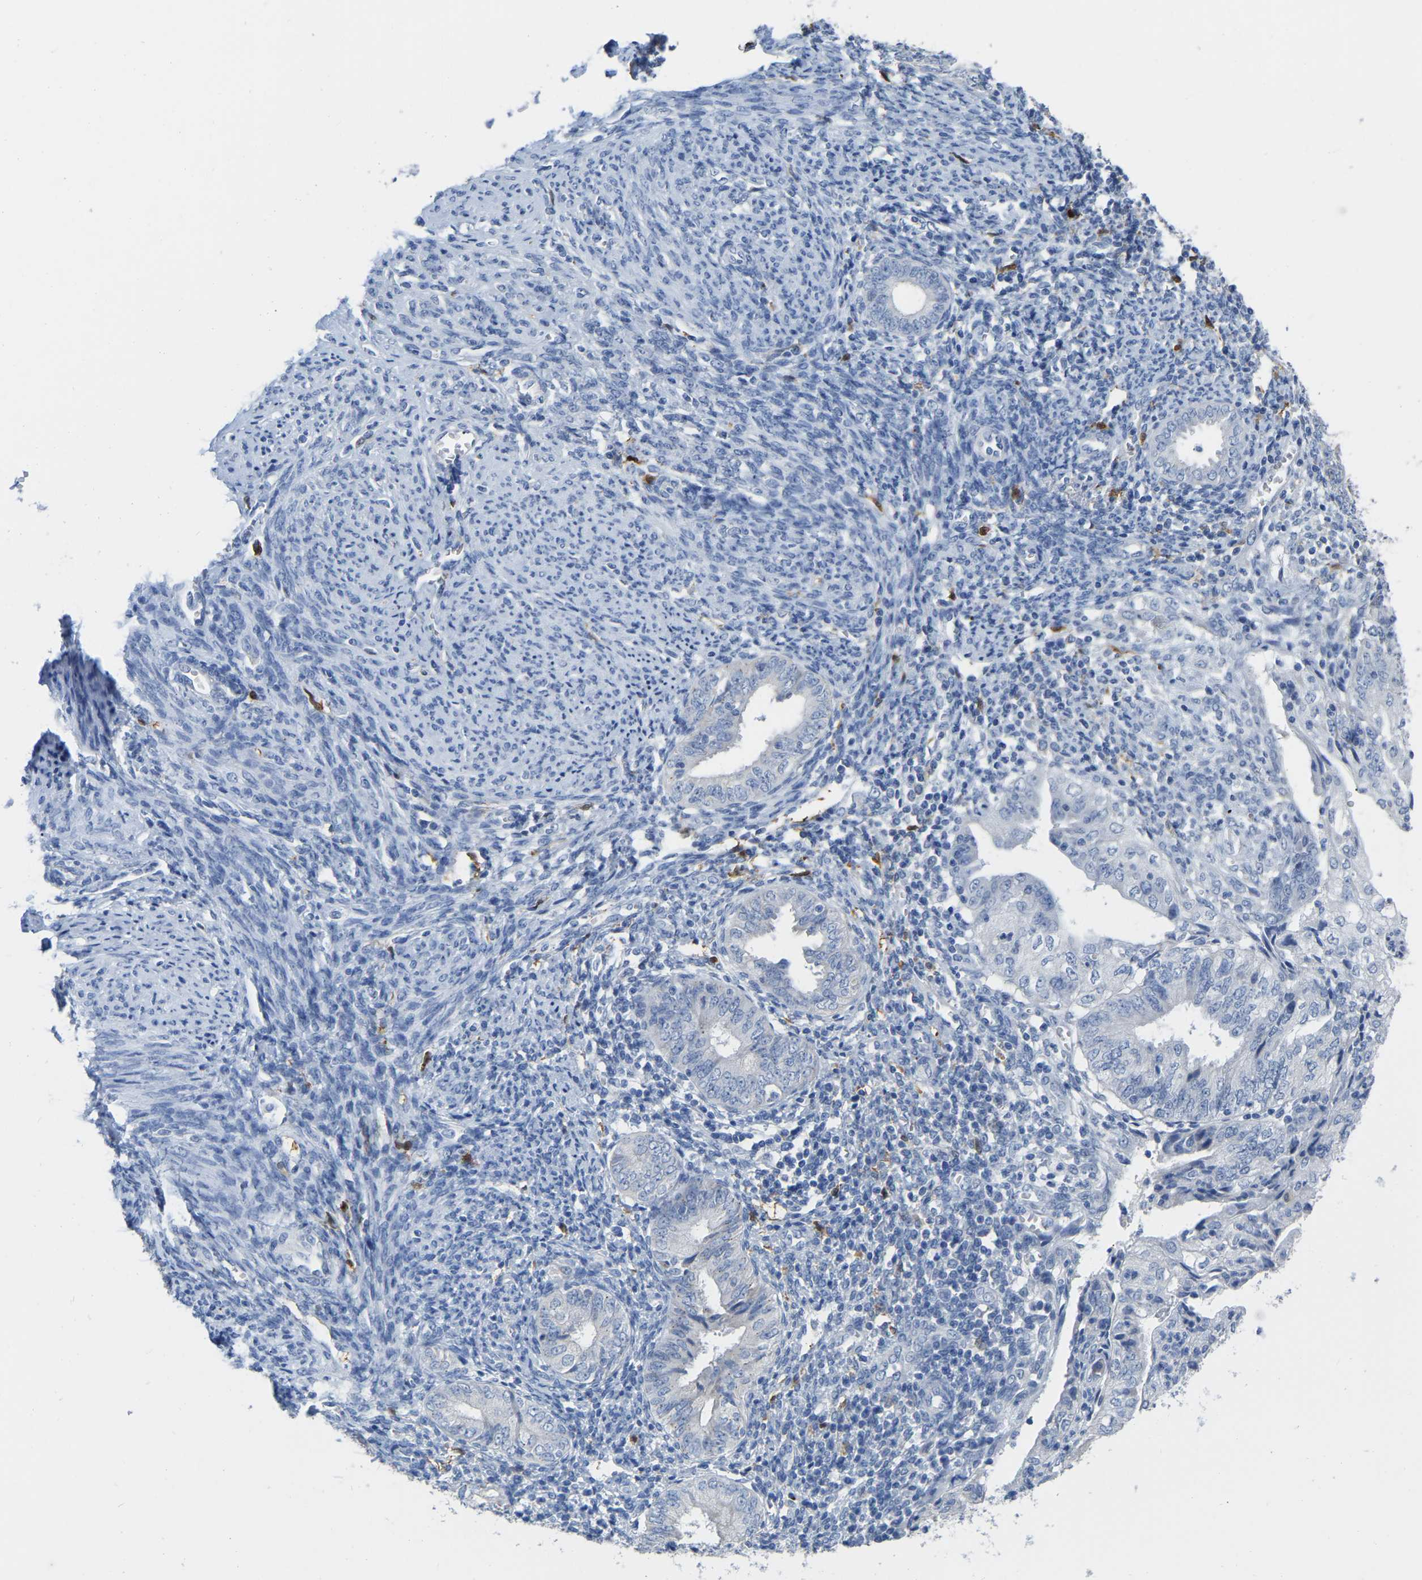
{"staining": {"intensity": "negative", "quantity": "none", "location": "none"}, "tissue": "endometrial cancer", "cell_type": "Tumor cells", "image_type": "cancer", "snomed": [{"axis": "morphology", "description": "Adenocarcinoma, NOS"}, {"axis": "topography", "description": "Endometrium"}], "caption": "This is an immunohistochemistry (IHC) histopathology image of human endometrial cancer (adenocarcinoma). There is no positivity in tumor cells.", "gene": "ULBP2", "patient": {"sex": "female", "age": 55}}